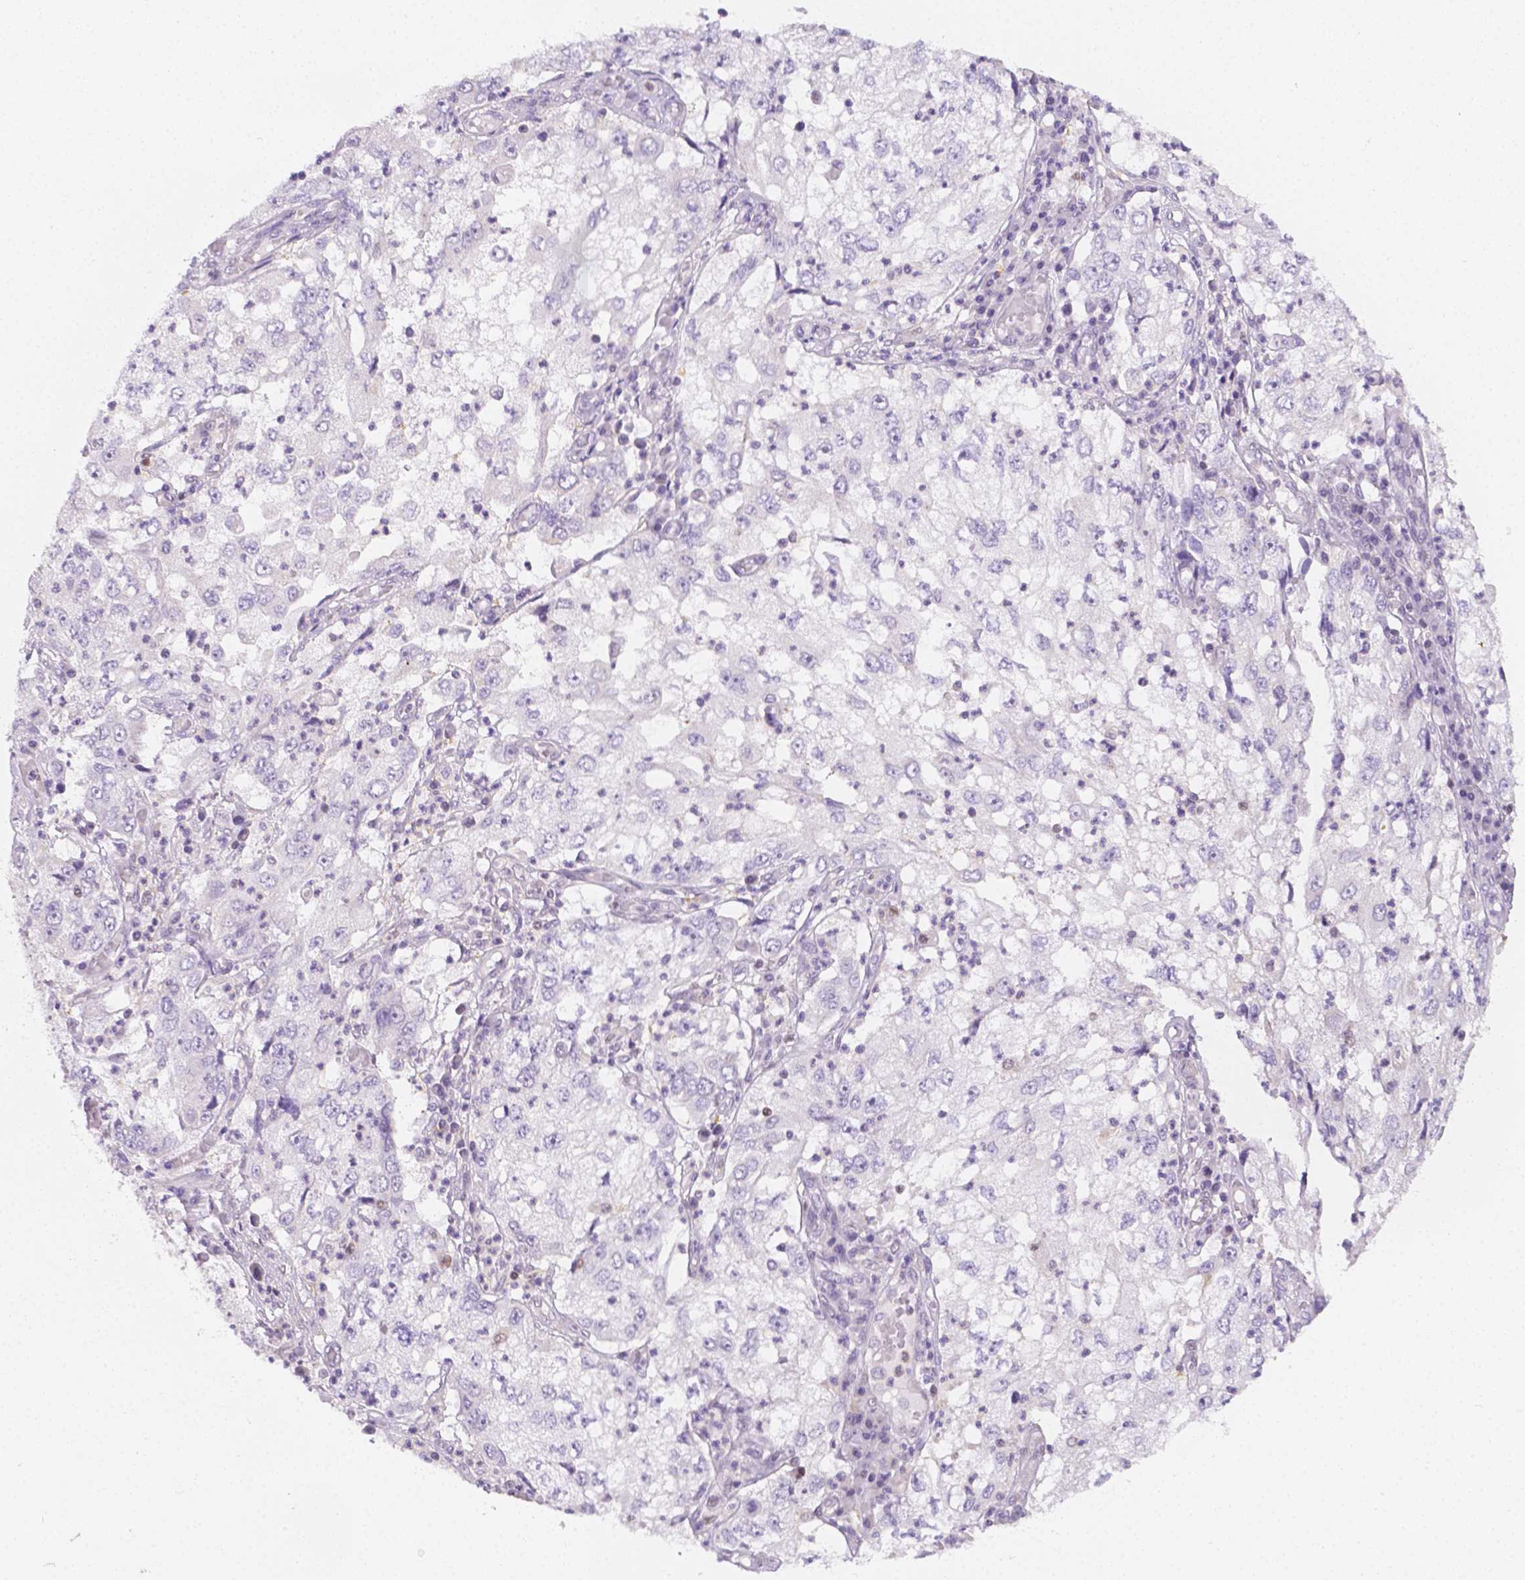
{"staining": {"intensity": "negative", "quantity": "none", "location": "none"}, "tissue": "cervical cancer", "cell_type": "Tumor cells", "image_type": "cancer", "snomed": [{"axis": "morphology", "description": "Squamous cell carcinoma, NOS"}, {"axis": "topography", "description": "Cervix"}], "caption": "A photomicrograph of human cervical squamous cell carcinoma is negative for staining in tumor cells.", "gene": "SGTB", "patient": {"sex": "female", "age": 36}}